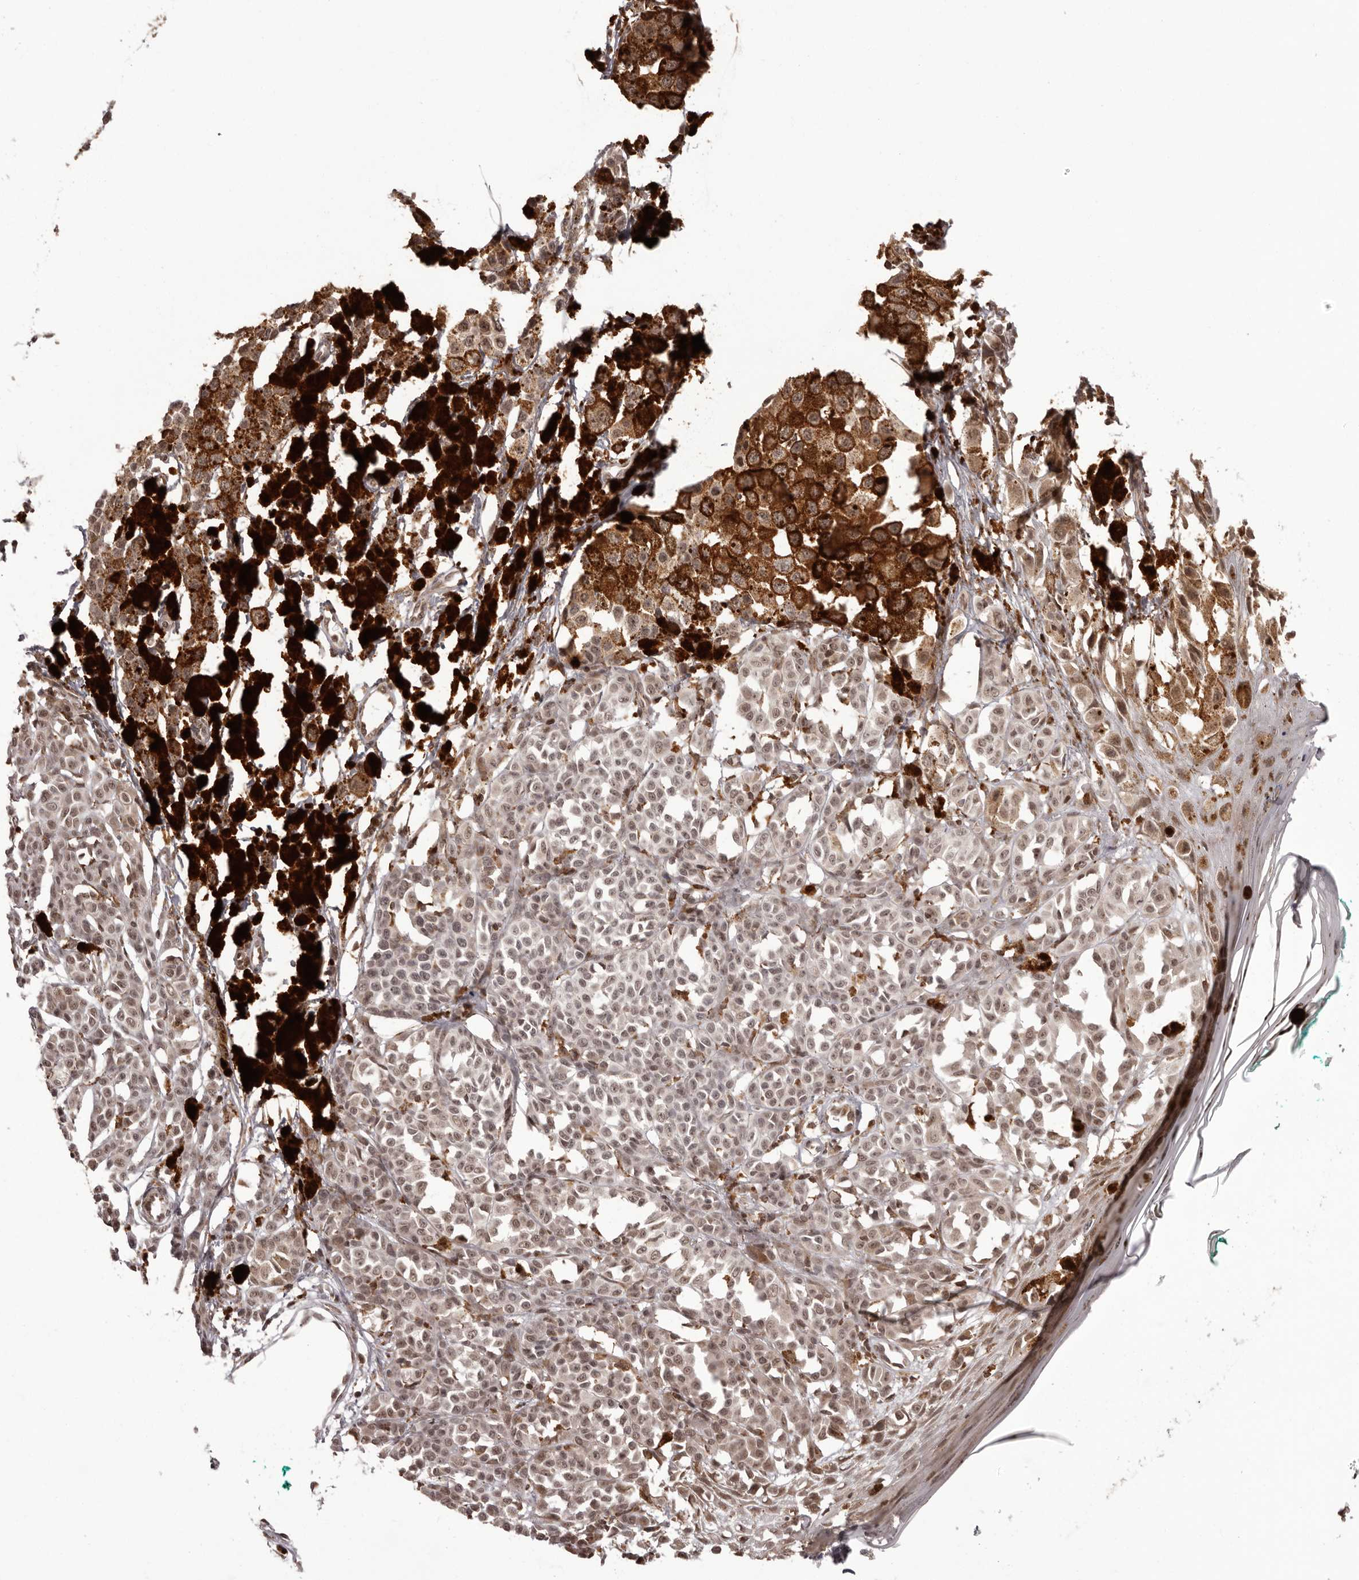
{"staining": {"intensity": "moderate", "quantity": ">75%", "location": "cytoplasmic/membranous,nuclear"}, "tissue": "melanoma", "cell_type": "Tumor cells", "image_type": "cancer", "snomed": [{"axis": "morphology", "description": "Malignant melanoma, NOS"}, {"axis": "topography", "description": "Skin of leg"}], "caption": "Protein expression analysis of melanoma reveals moderate cytoplasmic/membranous and nuclear expression in about >75% of tumor cells.", "gene": "IL32", "patient": {"sex": "female", "age": 72}}